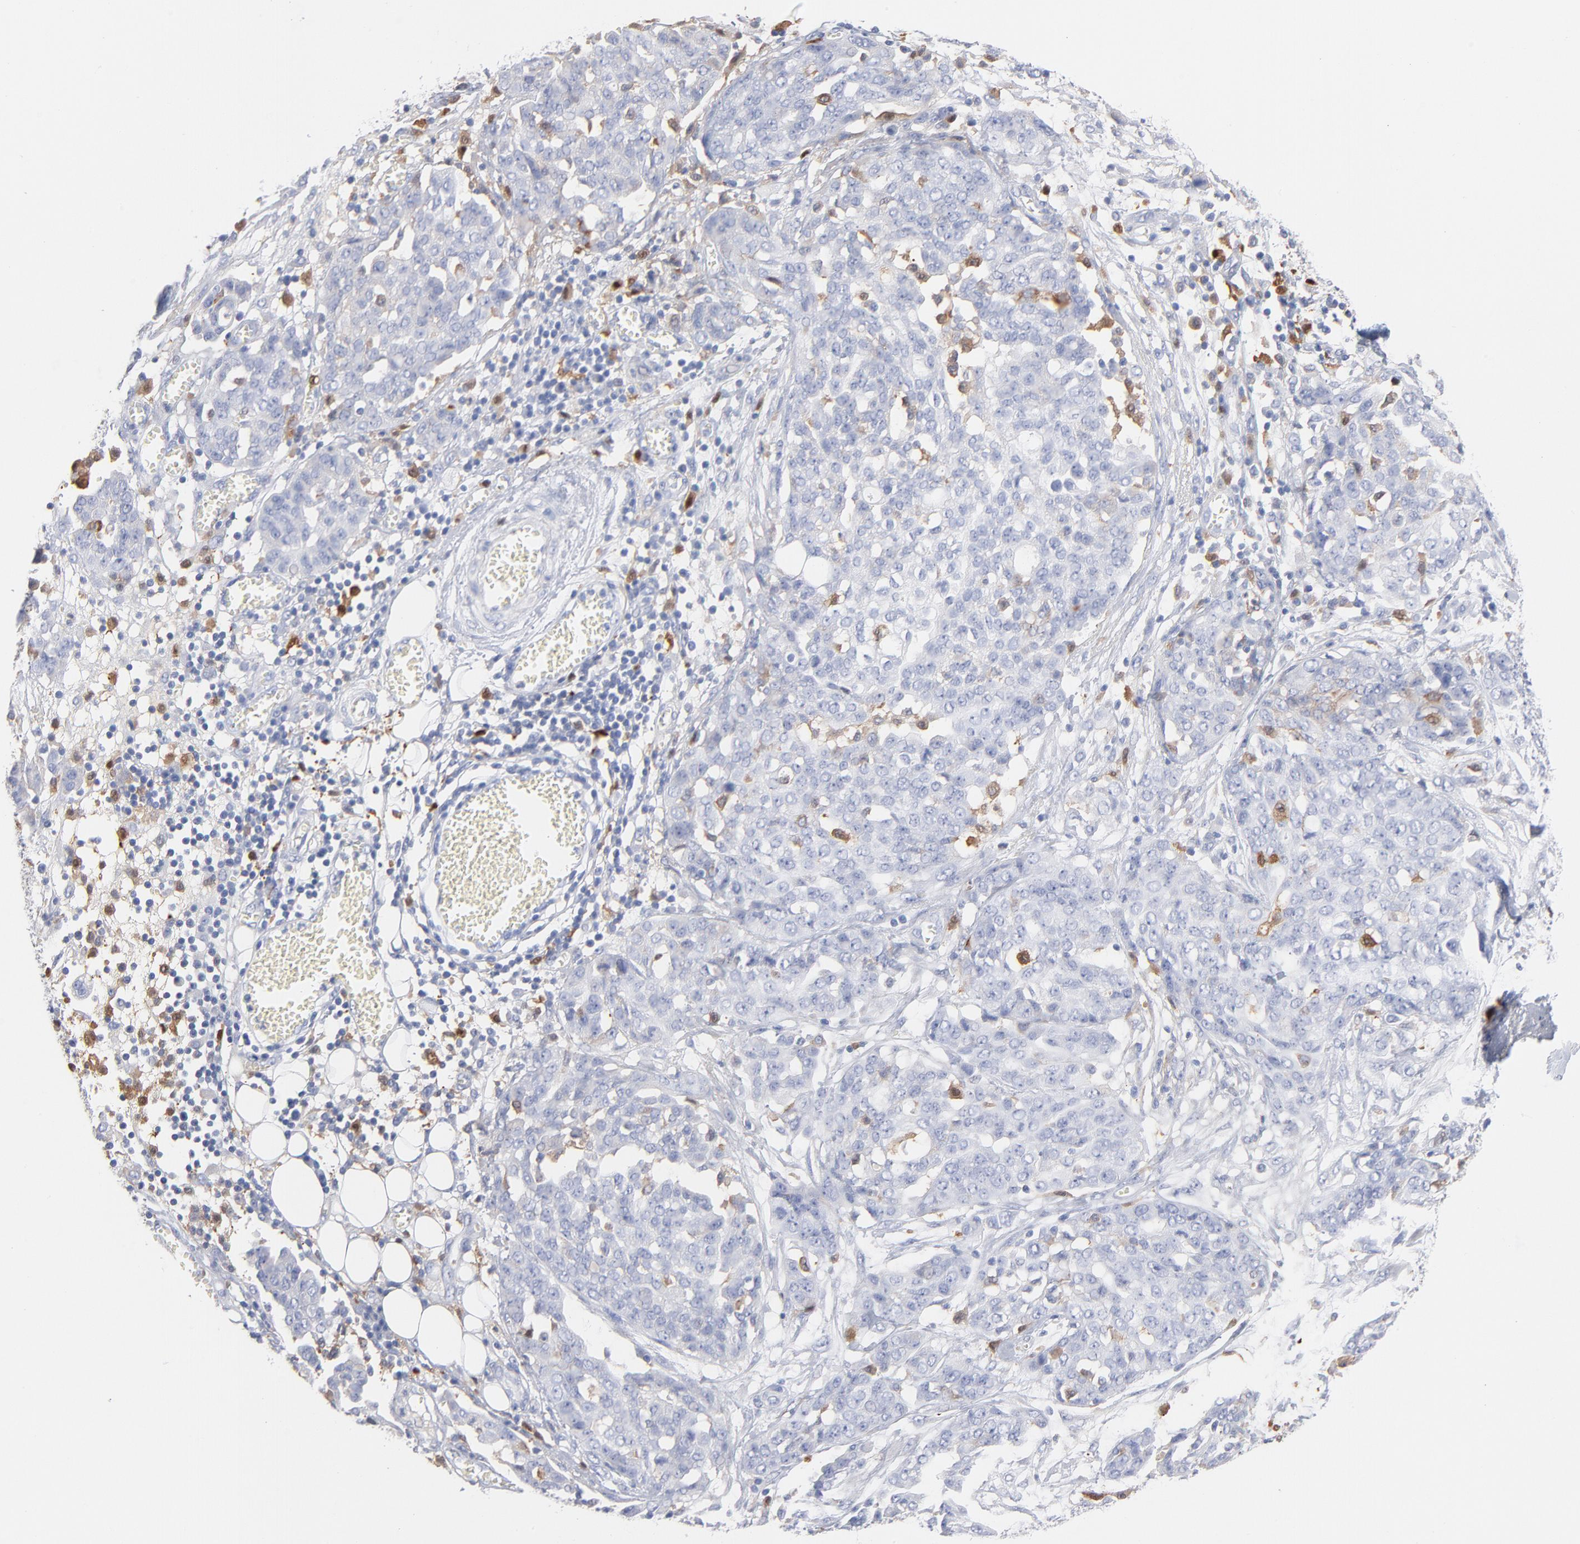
{"staining": {"intensity": "negative", "quantity": "none", "location": "none"}, "tissue": "ovarian cancer", "cell_type": "Tumor cells", "image_type": "cancer", "snomed": [{"axis": "morphology", "description": "Cystadenocarcinoma, serous, NOS"}, {"axis": "topography", "description": "Soft tissue"}, {"axis": "topography", "description": "Ovary"}], "caption": "A high-resolution micrograph shows IHC staining of serous cystadenocarcinoma (ovarian), which demonstrates no significant positivity in tumor cells.", "gene": "IFIT2", "patient": {"sex": "female", "age": 57}}